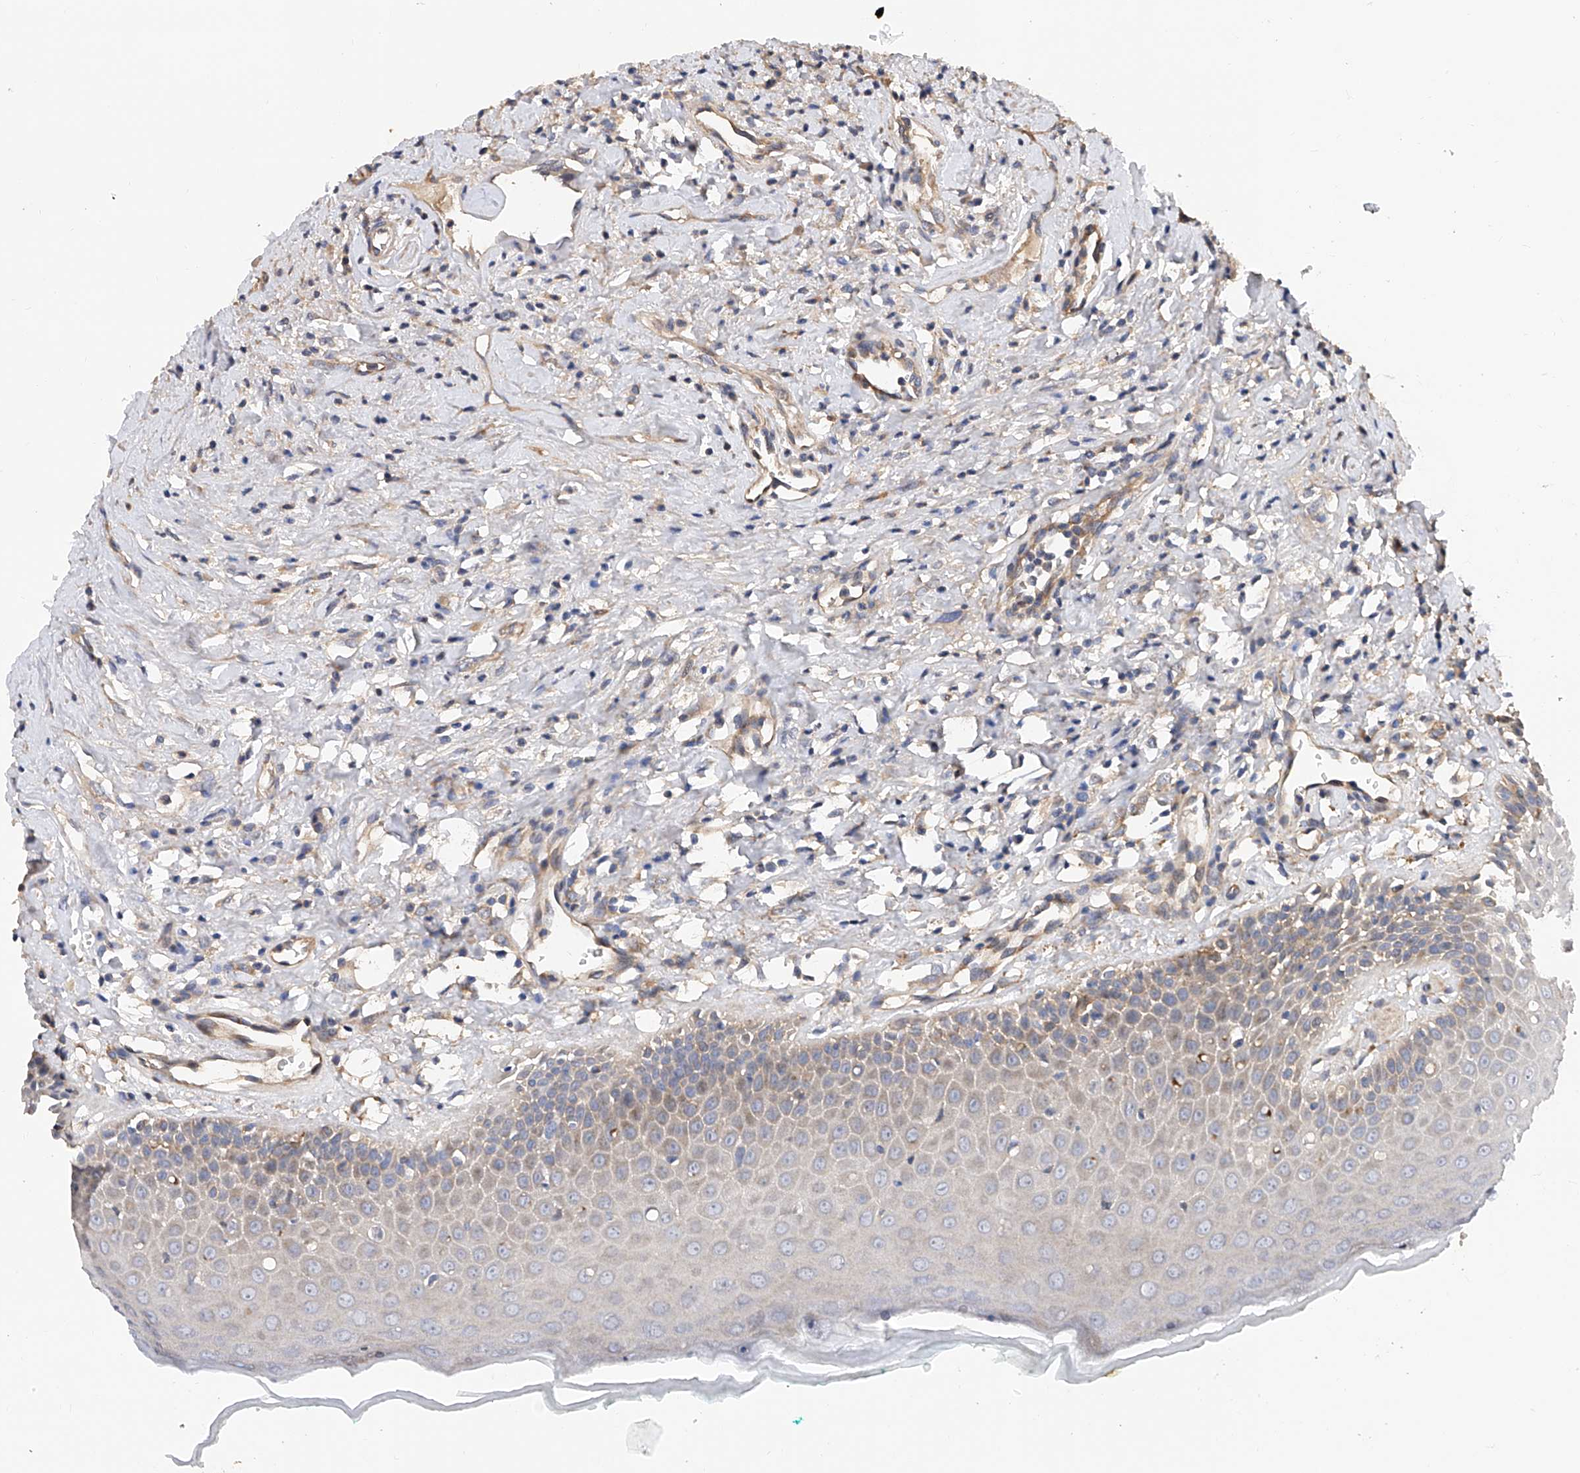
{"staining": {"intensity": "moderate", "quantity": "25%-75%", "location": "cytoplasmic/membranous"}, "tissue": "oral mucosa", "cell_type": "Squamous epithelial cells", "image_type": "normal", "snomed": [{"axis": "morphology", "description": "Normal tissue, NOS"}, {"axis": "topography", "description": "Oral tissue"}], "caption": "Immunohistochemical staining of benign oral mucosa shows moderate cytoplasmic/membranous protein positivity in approximately 25%-75% of squamous epithelial cells.", "gene": "PTK2", "patient": {"sex": "female", "age": 70}}